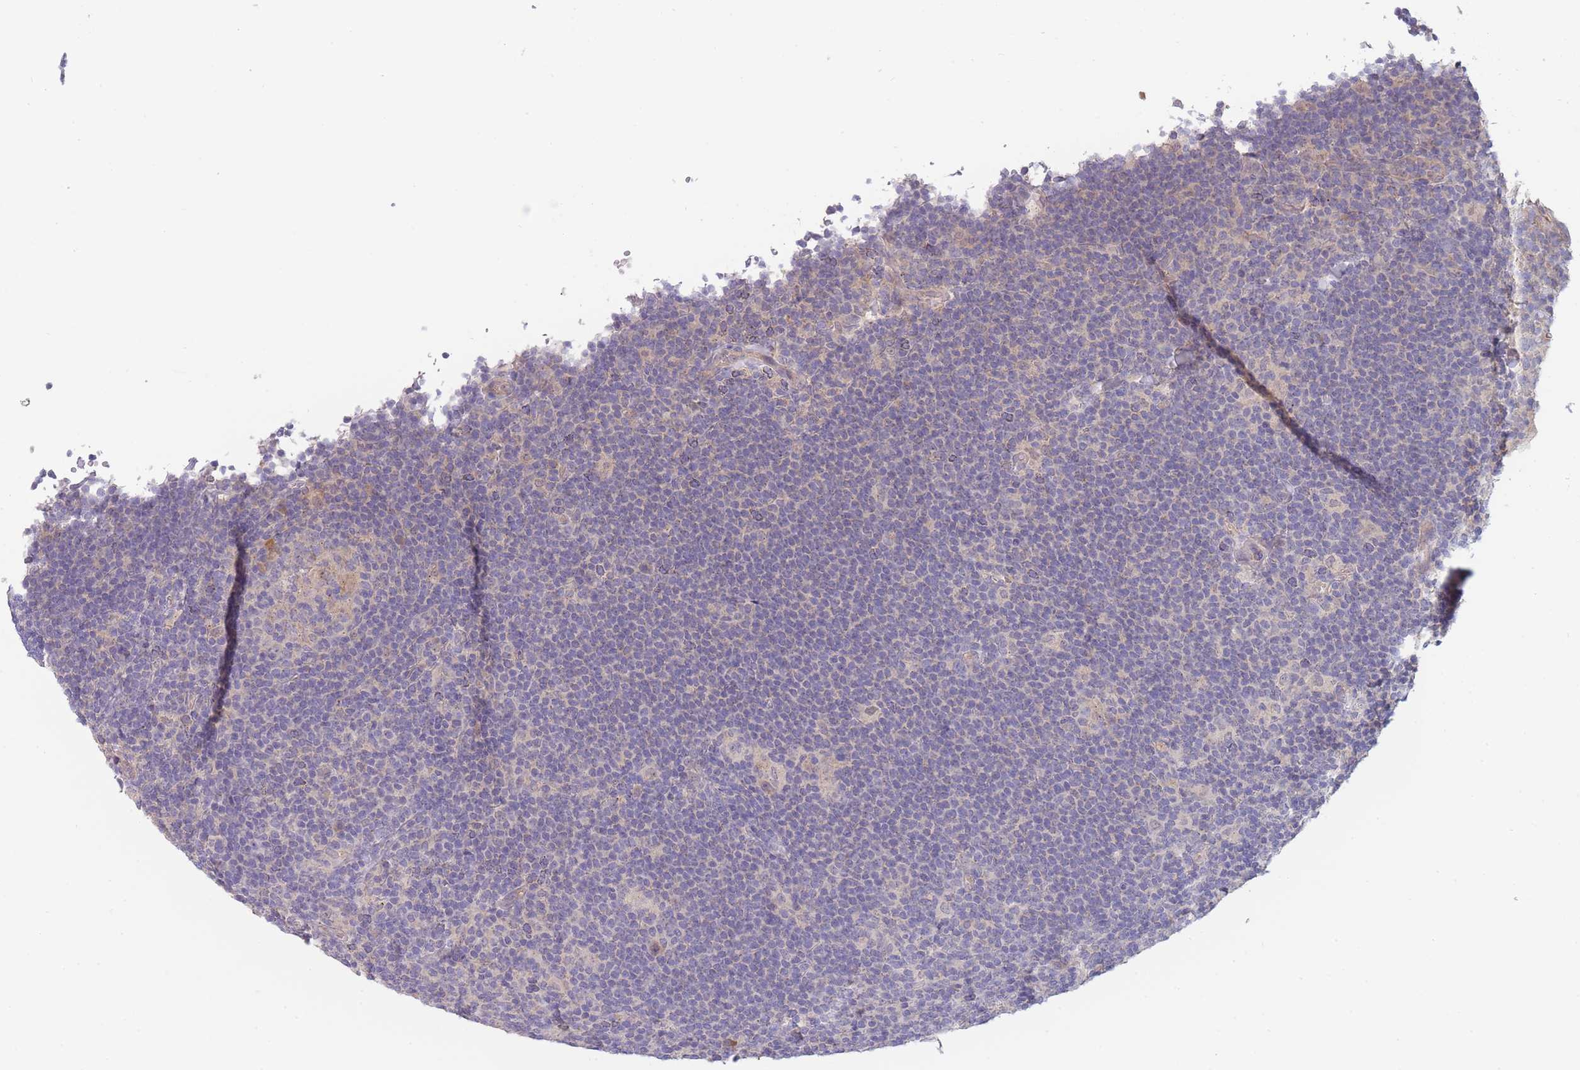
{"staining": {"intensity": "negative", "quantity": "none", "location": "none"}, "tissue": "lymphoma", "cell_type": "Tumor cells", "image_type": "cancer", "snomed": [{"axis": "morphology", "description": "Hodgkin's disease, NOS"}, {"axis": "topography", "description": "Lymph node"}], "caption": "An image of Hodgkin's disease stained for a protein exhibits no brown staining in tumor cells. (Brightfield microscopy of DAB (3,3'-diaminobenzidine) IHC at high magnification).", "gene": "NDUFAF5", "patient": {"sex": "female", "age": 57}}